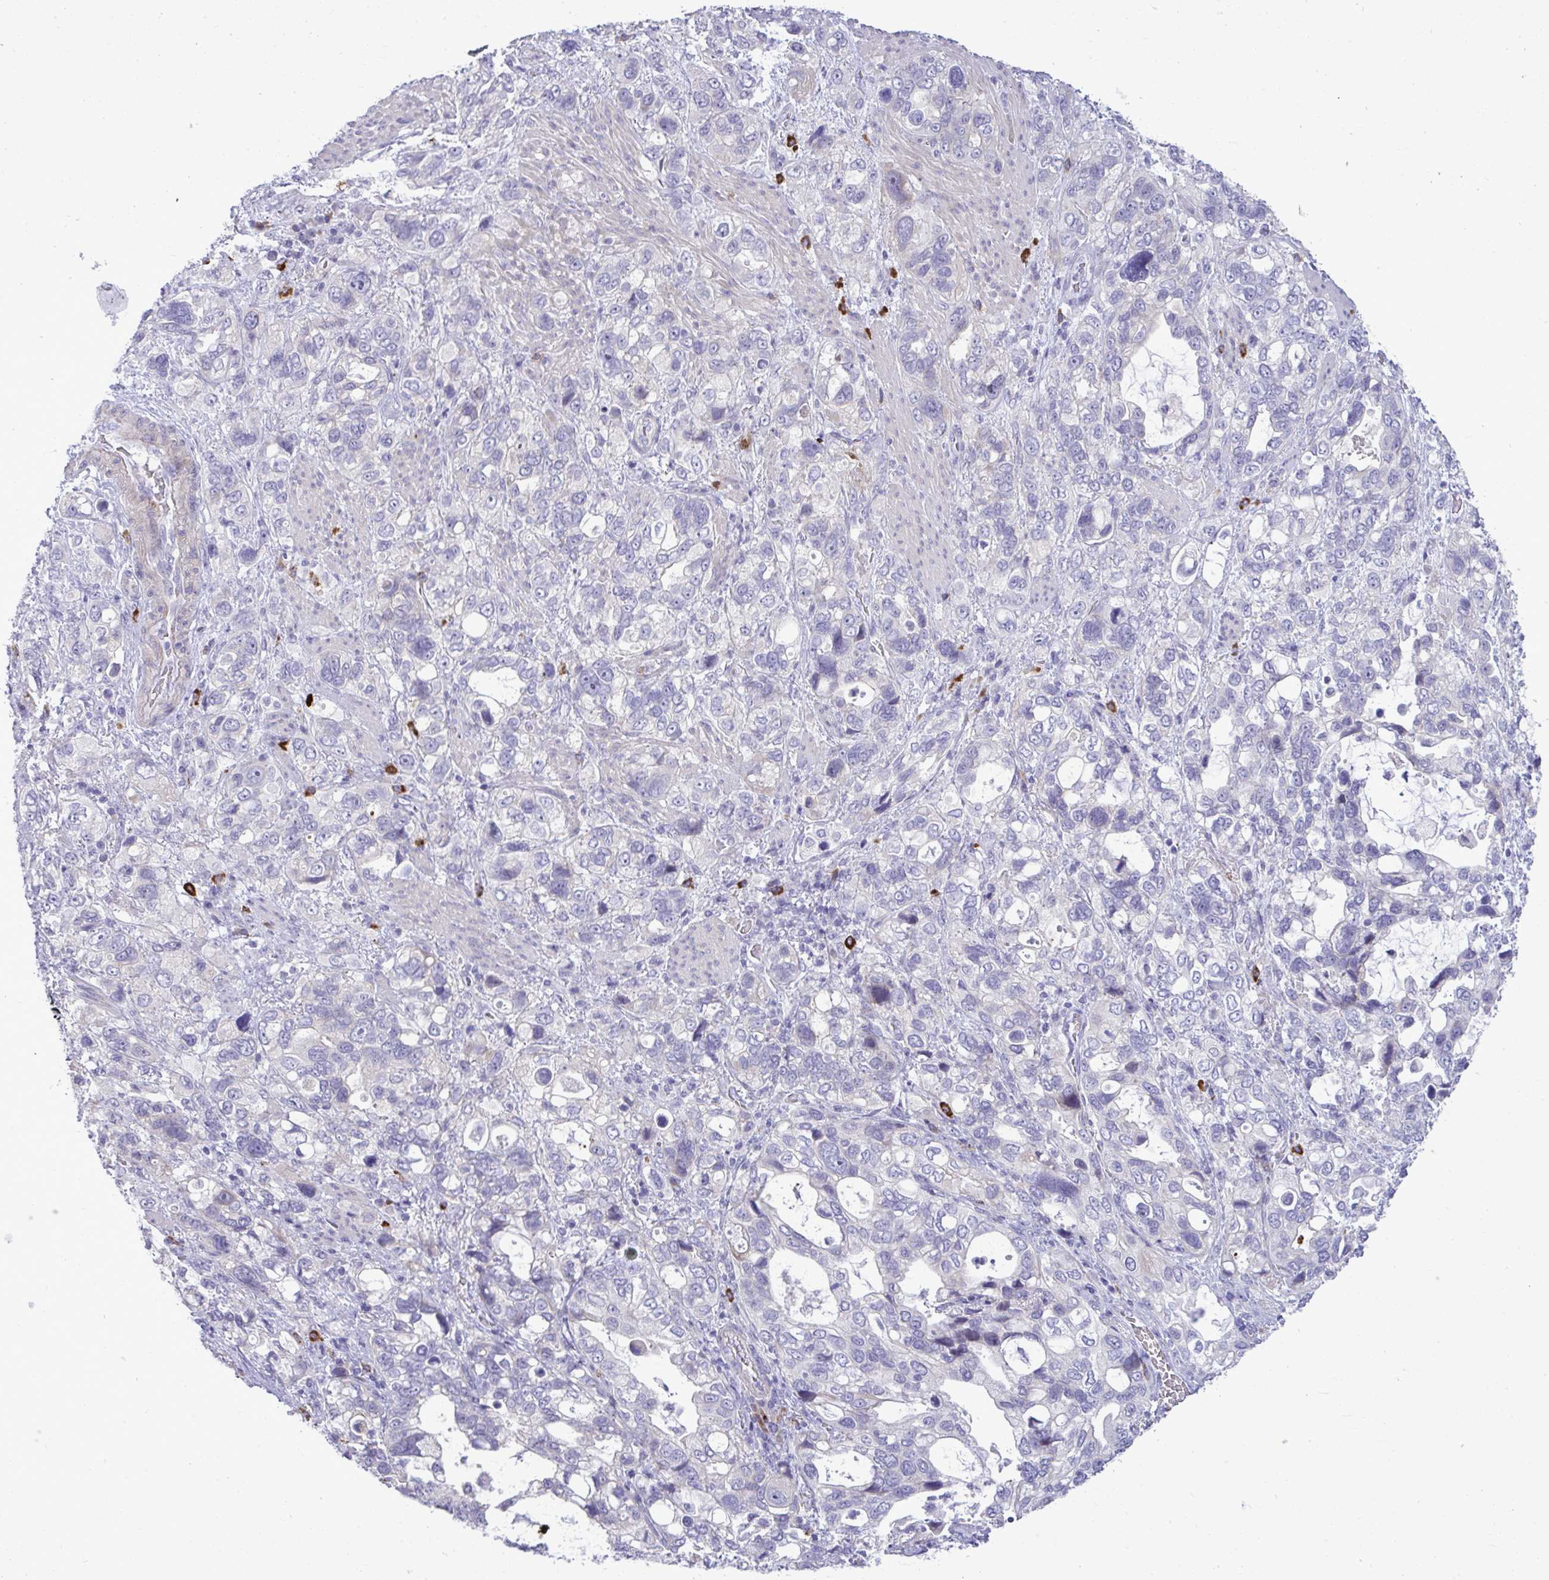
{"staining": {"intensity": "negative", "quantity": "none", "location": "none"}, "tissue": "stomach cancer", "cell_type": "Tumor cells", "image_type": "cancer", "snomed": [{"axis": "morphology", "description": "Adenocarcinoma, NOS"}, {"axis": "topography", "description": "Stomach, upper"}], "caption": "Immunohistochemistry (IHC) of human adenocarcinoma (stomach) demonstrates no positivity in tumor cells.", "gene": "SPAG1", "patient": {"sex": "female", "age": 81}}